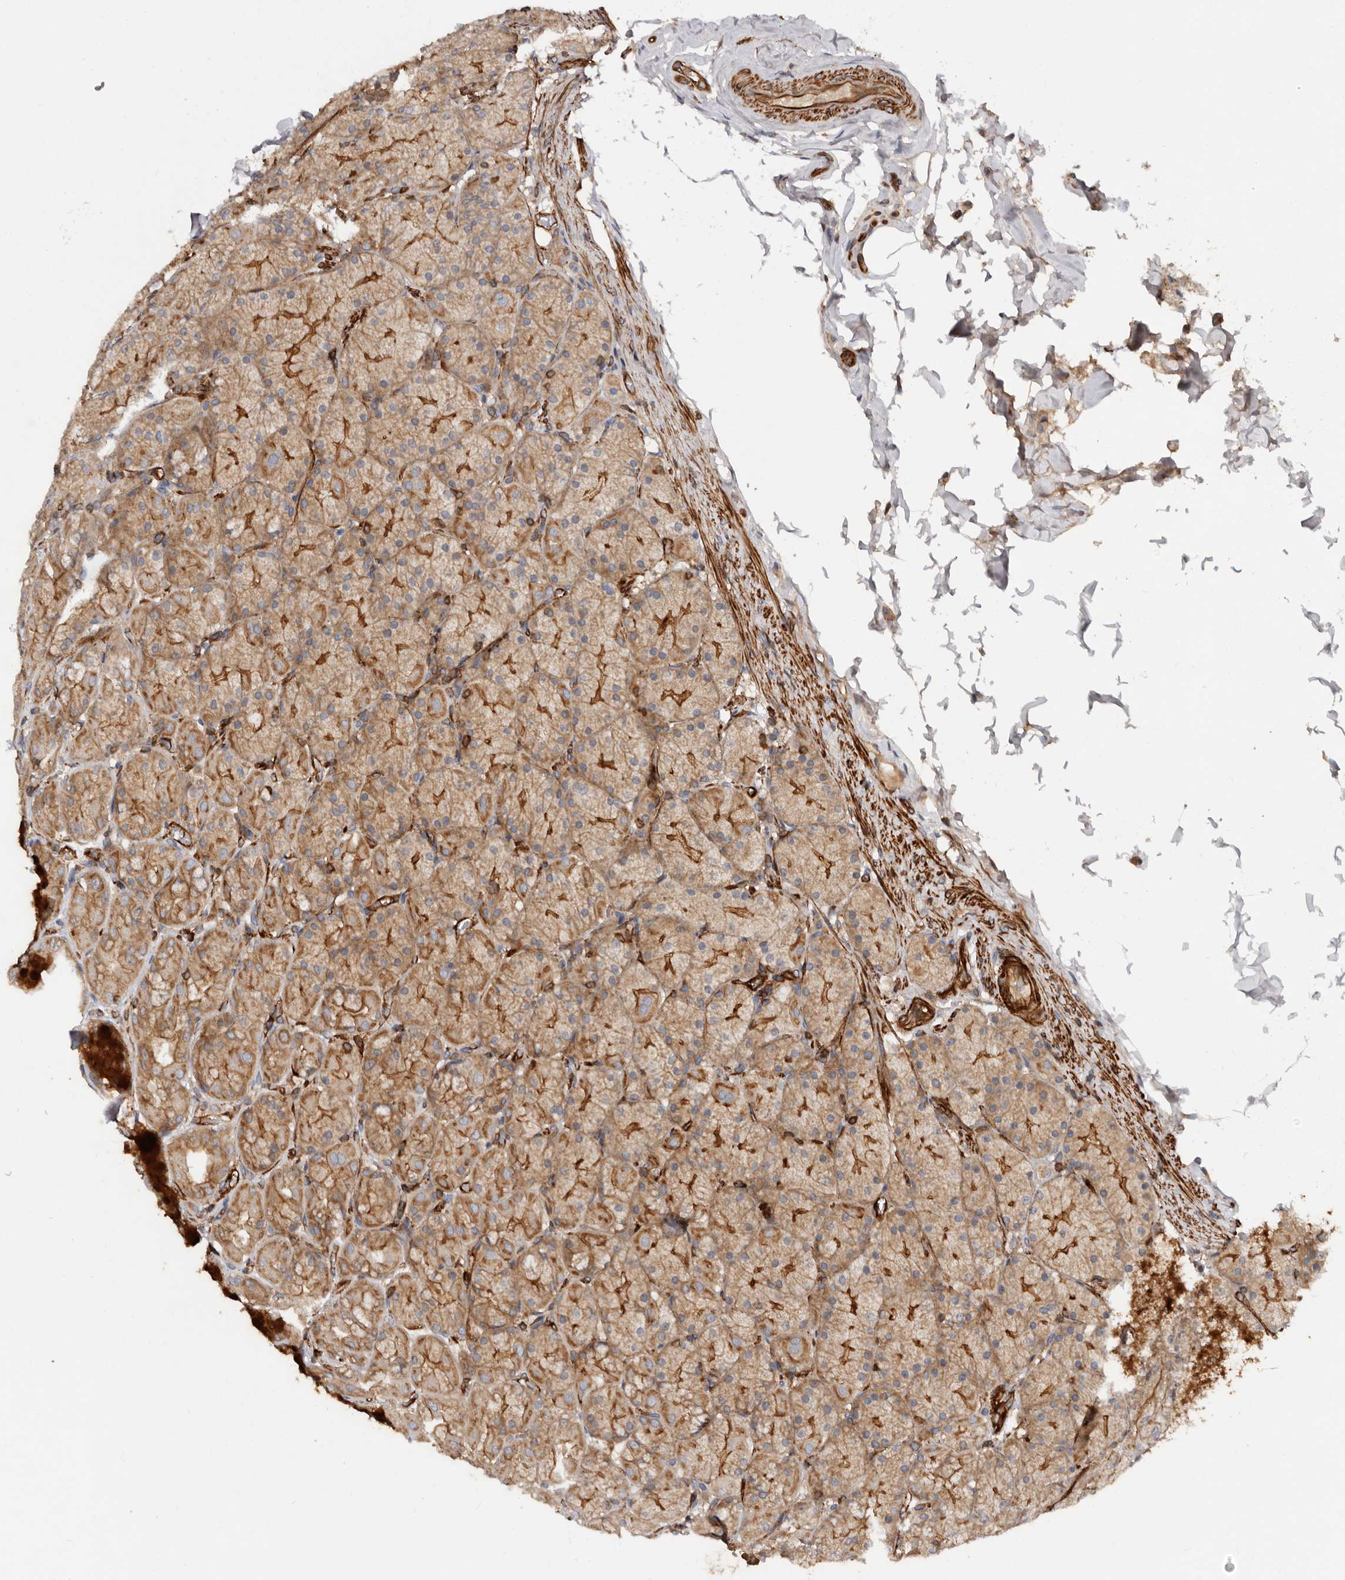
{"staining": {"intensity": "strong", "quantity": ">75%", "location": "cytoplasmic/membranous"}, "tissue": "stomach", "cell_type": "Glandular cells", "image_type": "normal", "snomed": [{"axis": "morphology", "description": "Normal tissue, NOS"}, {"axis": "topography", "description": "Stomach, upper"}], "caption": "Immunohistochemistry photomicrograph of benign stomach stained for a protein (brown), which demonstrates high levels of strong cytoplasmic/membranous expression in approximately >75% of glandular cells.", "gene": "TMC7", "patient": {"sex": "female", "age": 56}}